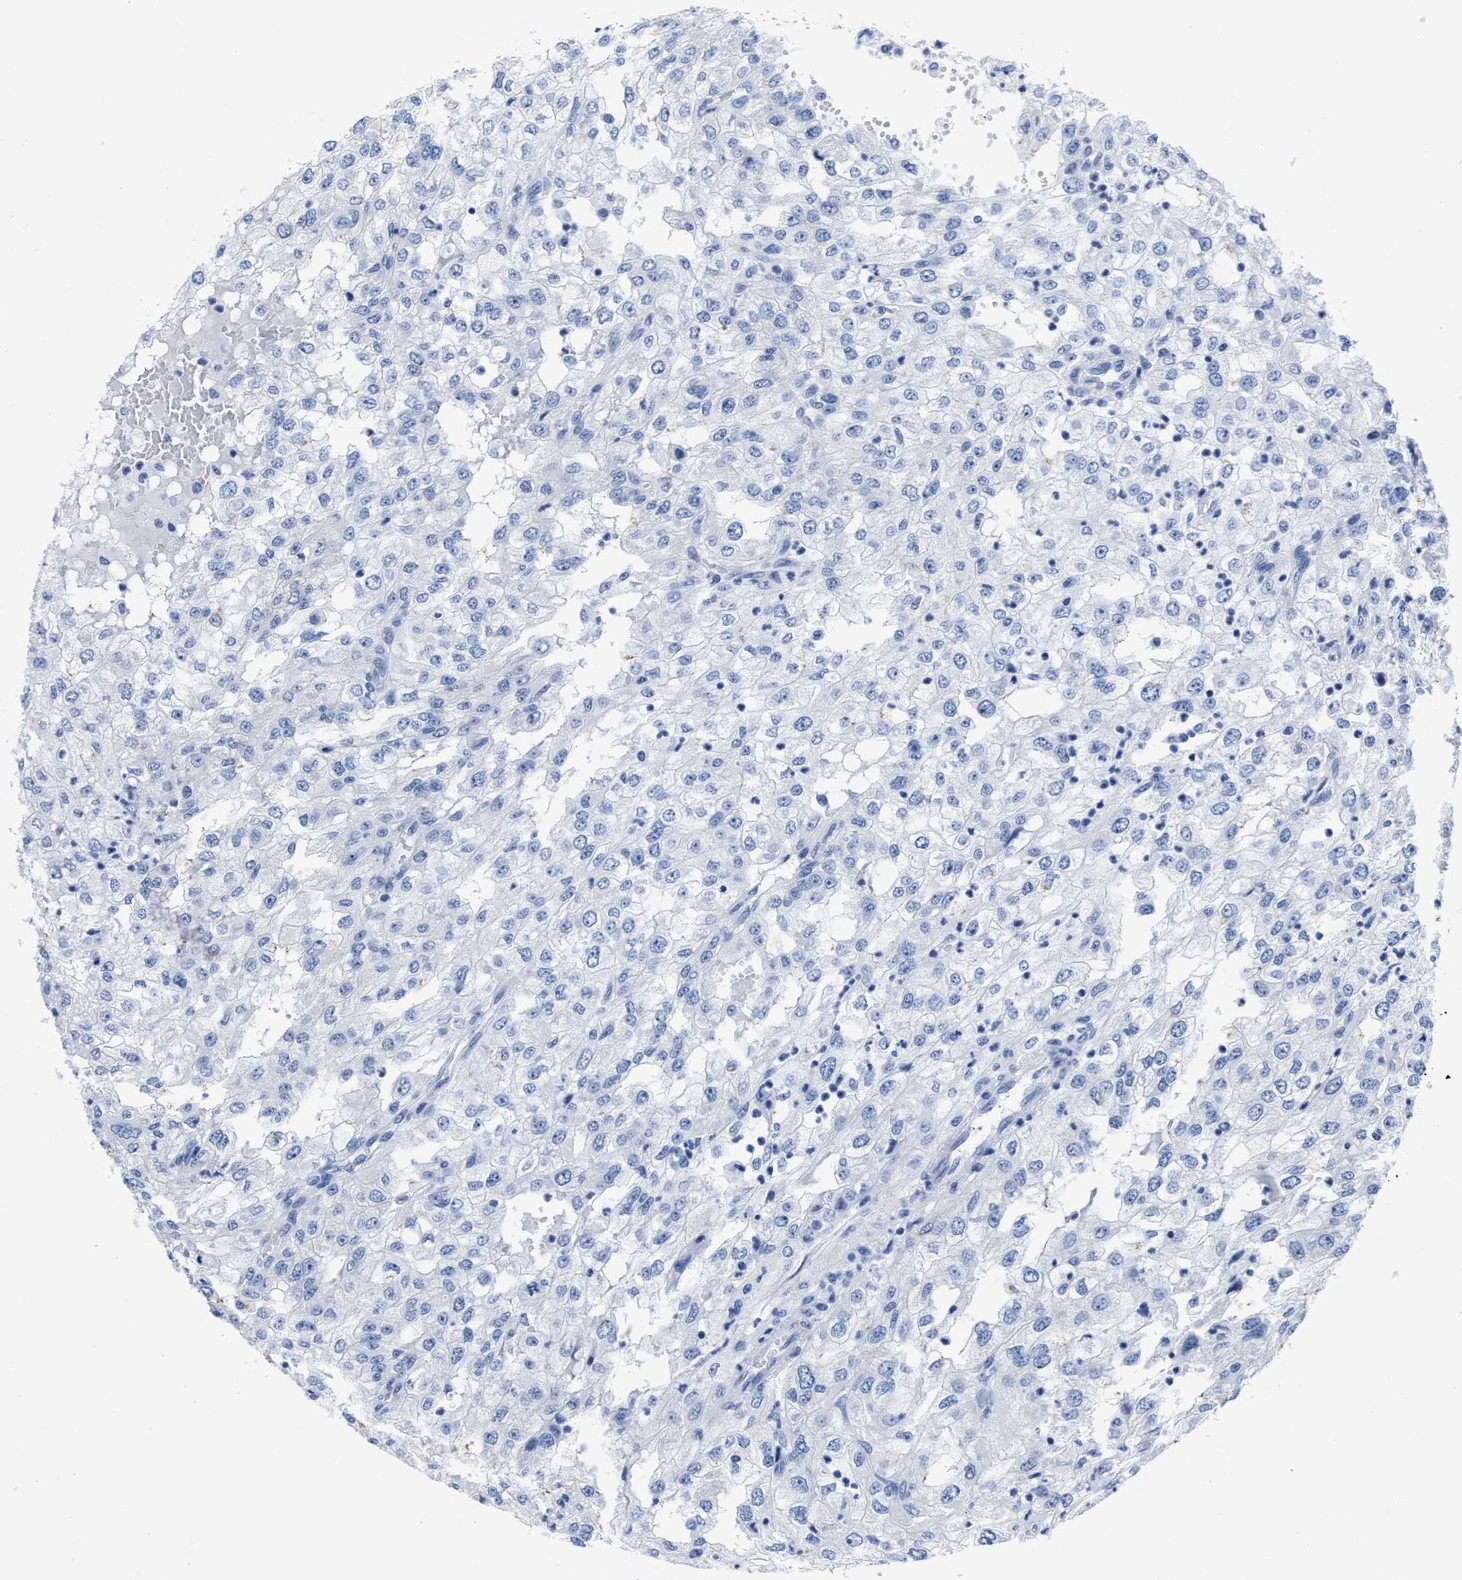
{"staining": {"intensity": "negative", "quantity": "none", "location": "none"}, "tissue": "renal cancer", "cell_type": "Tumor cells", "image_type": "cancer", "snomed": [{"axis": "morphology", "description": "Adenocarcinoma, NOS"}, {"axis": "topography", "description": "Kidney"}], "caption": "The histopathology image reveals no staining of tumor cells in renal cancer.", "gene": "HOOK1", "patient": {"sex": "female", "age": 54}}